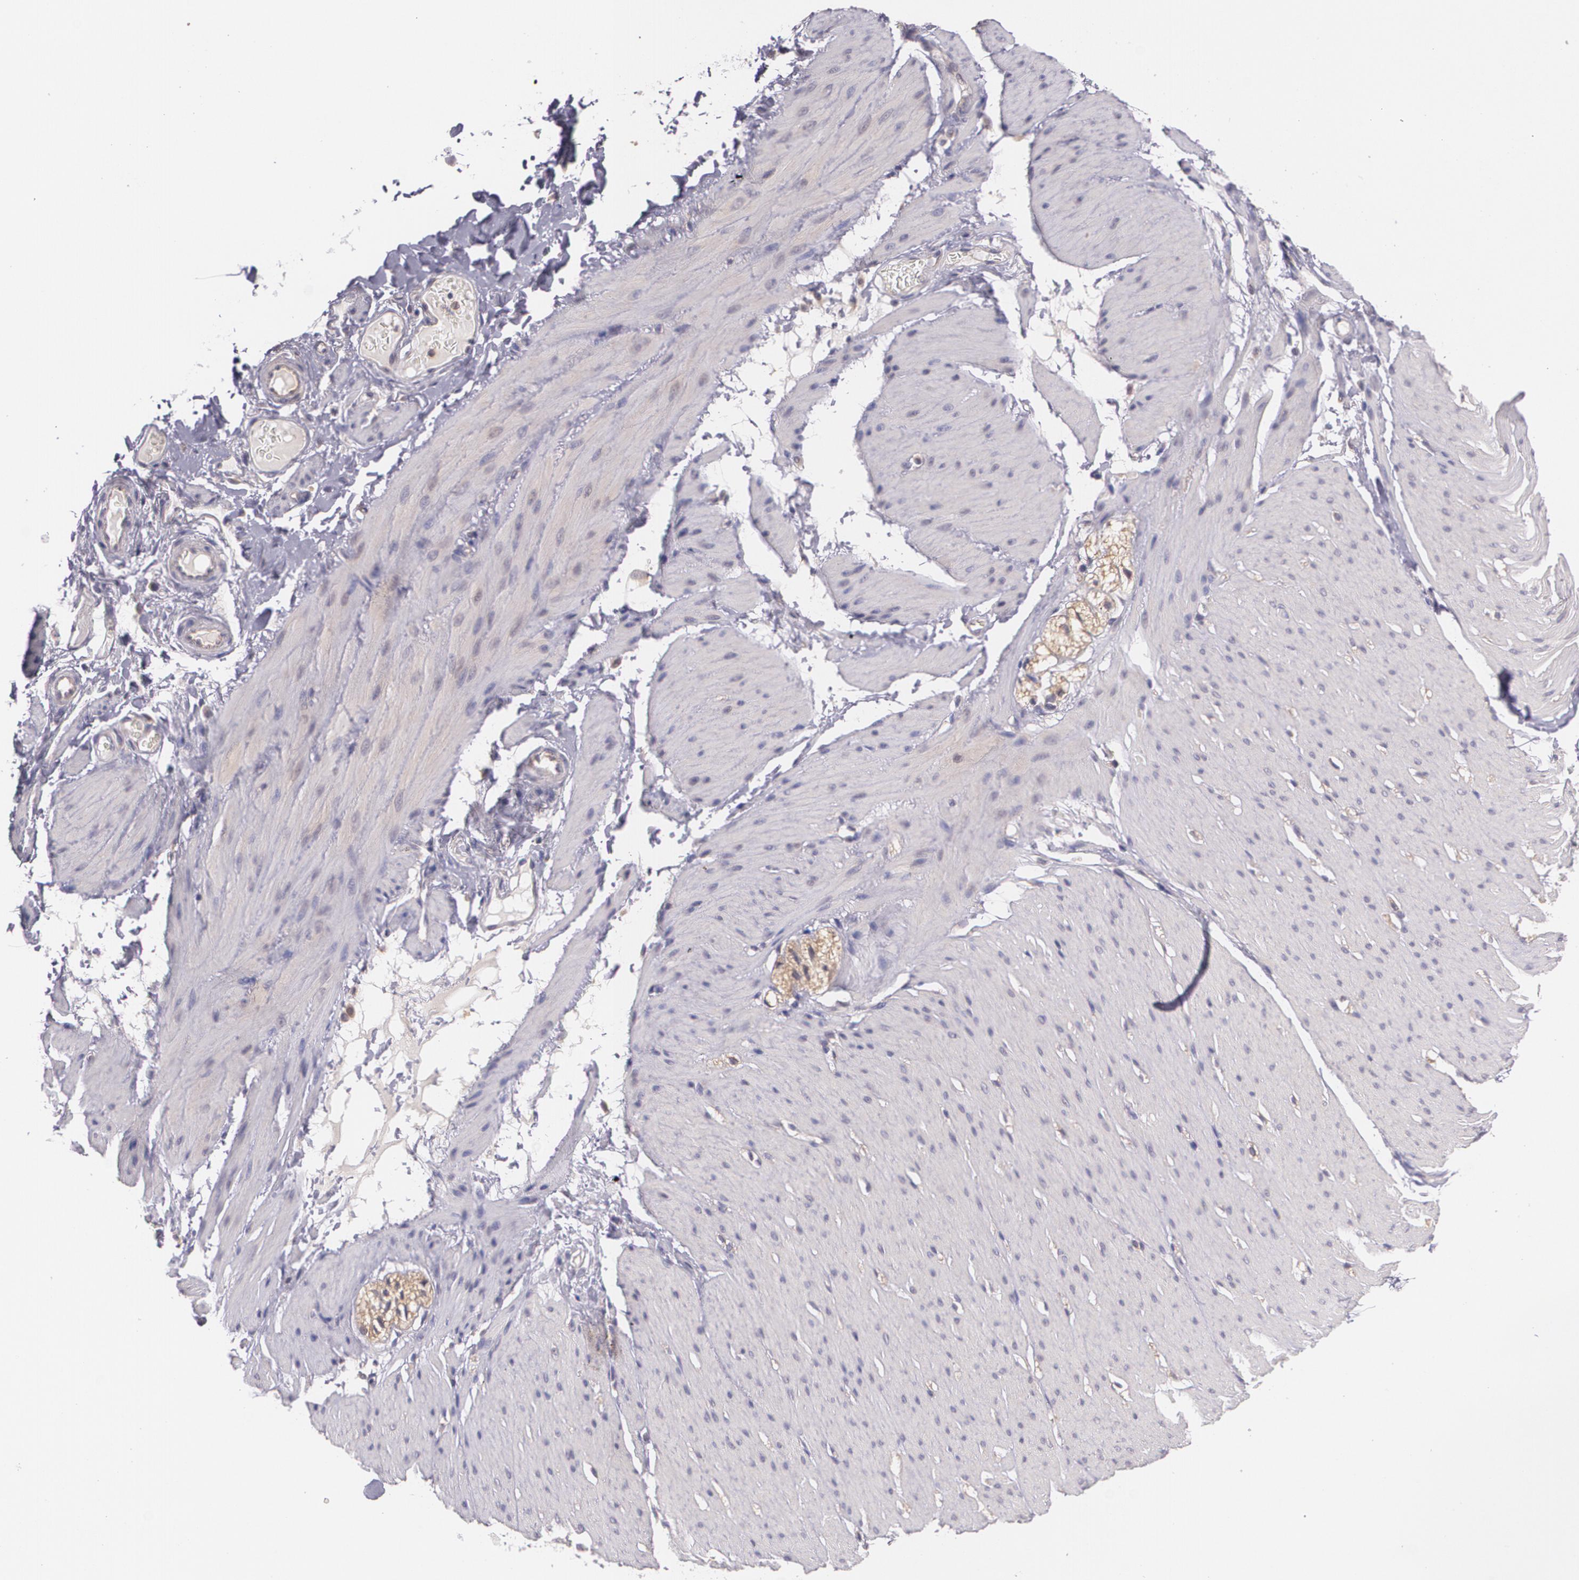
{"staining": {"intensity": "weak", "quantity": ">75%", "location": "cytoplasmic/membranous"}, "tissue": "smooth muscle", "cell_type": "Smooth muscle cells", "image_type": "normal", "snomed": [{"axis": "morphology", "description": "Normal tissue, NOS"}, {"axis": "topography", "description": "Smooth muscle"}, {"axis": "topography", "description": "Colon"}], "caption": "A histopathology image of human smooth muscle stained for a protein shows weak cytoplasmic/membranous brown staining in smooth muscle cells.", "gene": "CCL17", "patient": {"sex": "male", "age": 67}}